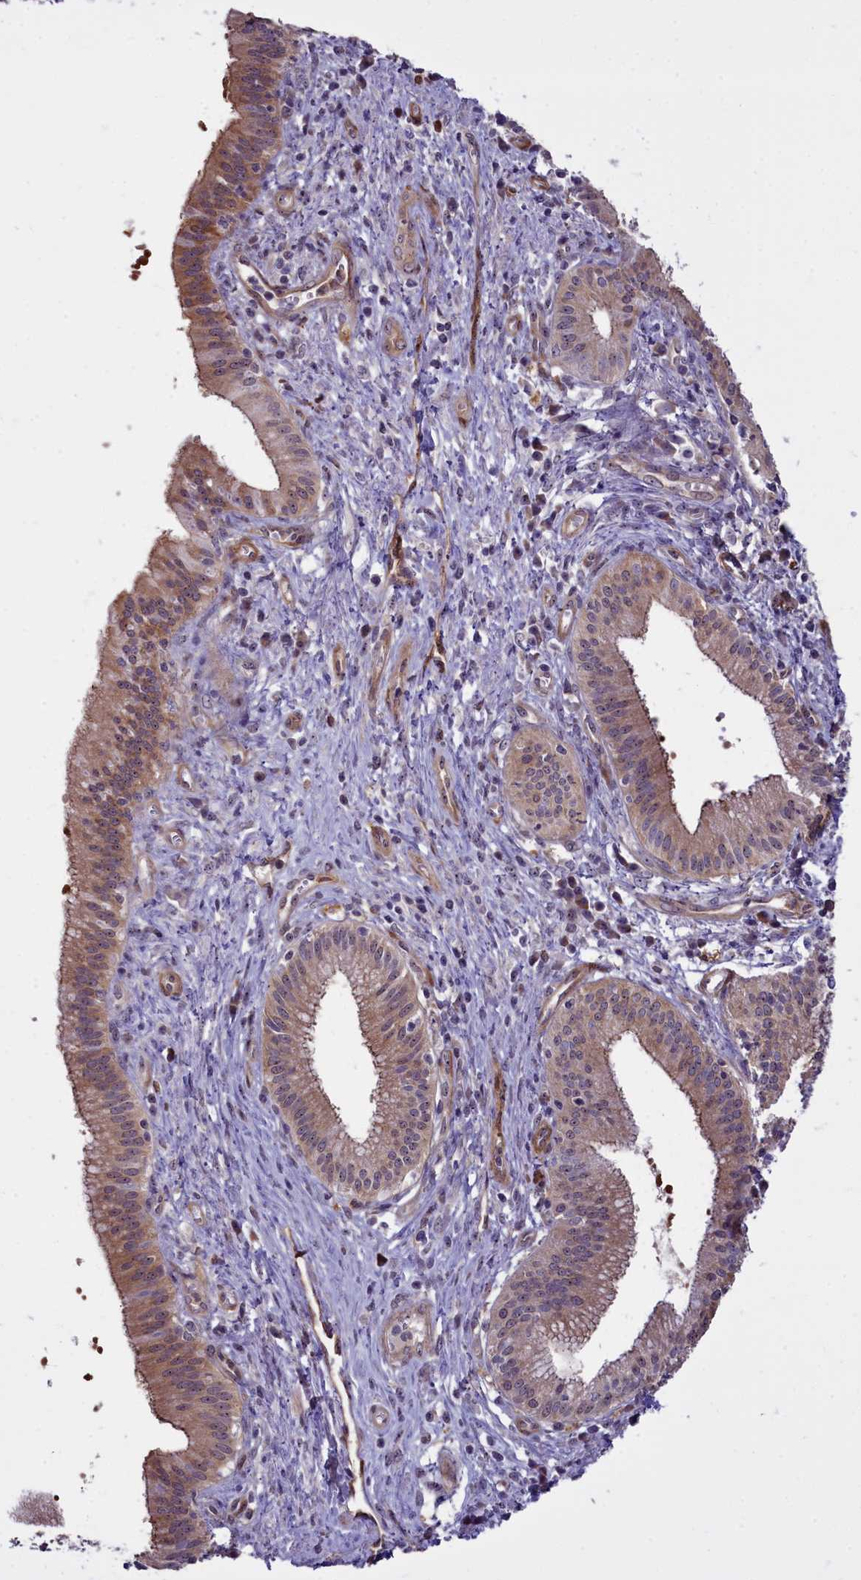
{"staining": {"intensity": "moderate", "quantity": ">75%", "location": "cytoplasmic/membranous"}, "tissue": "pancreatic cancer", "cell_type": "Tumor cells", "image_type": "cancer", "snomed": [{"axis": "morphology", "description": "Adenocarcinoma, NOS"}, {"axis": "topography", "description": "Pancreas"}], "caption": "Brown immunohistochemical staining in human pancreatic cancer reveals moderate cytoplasmic/membranous staining in about >75% of tumor cells.", "gene": "BCAR1", "patient": {"sex": "male", "age": 72}}